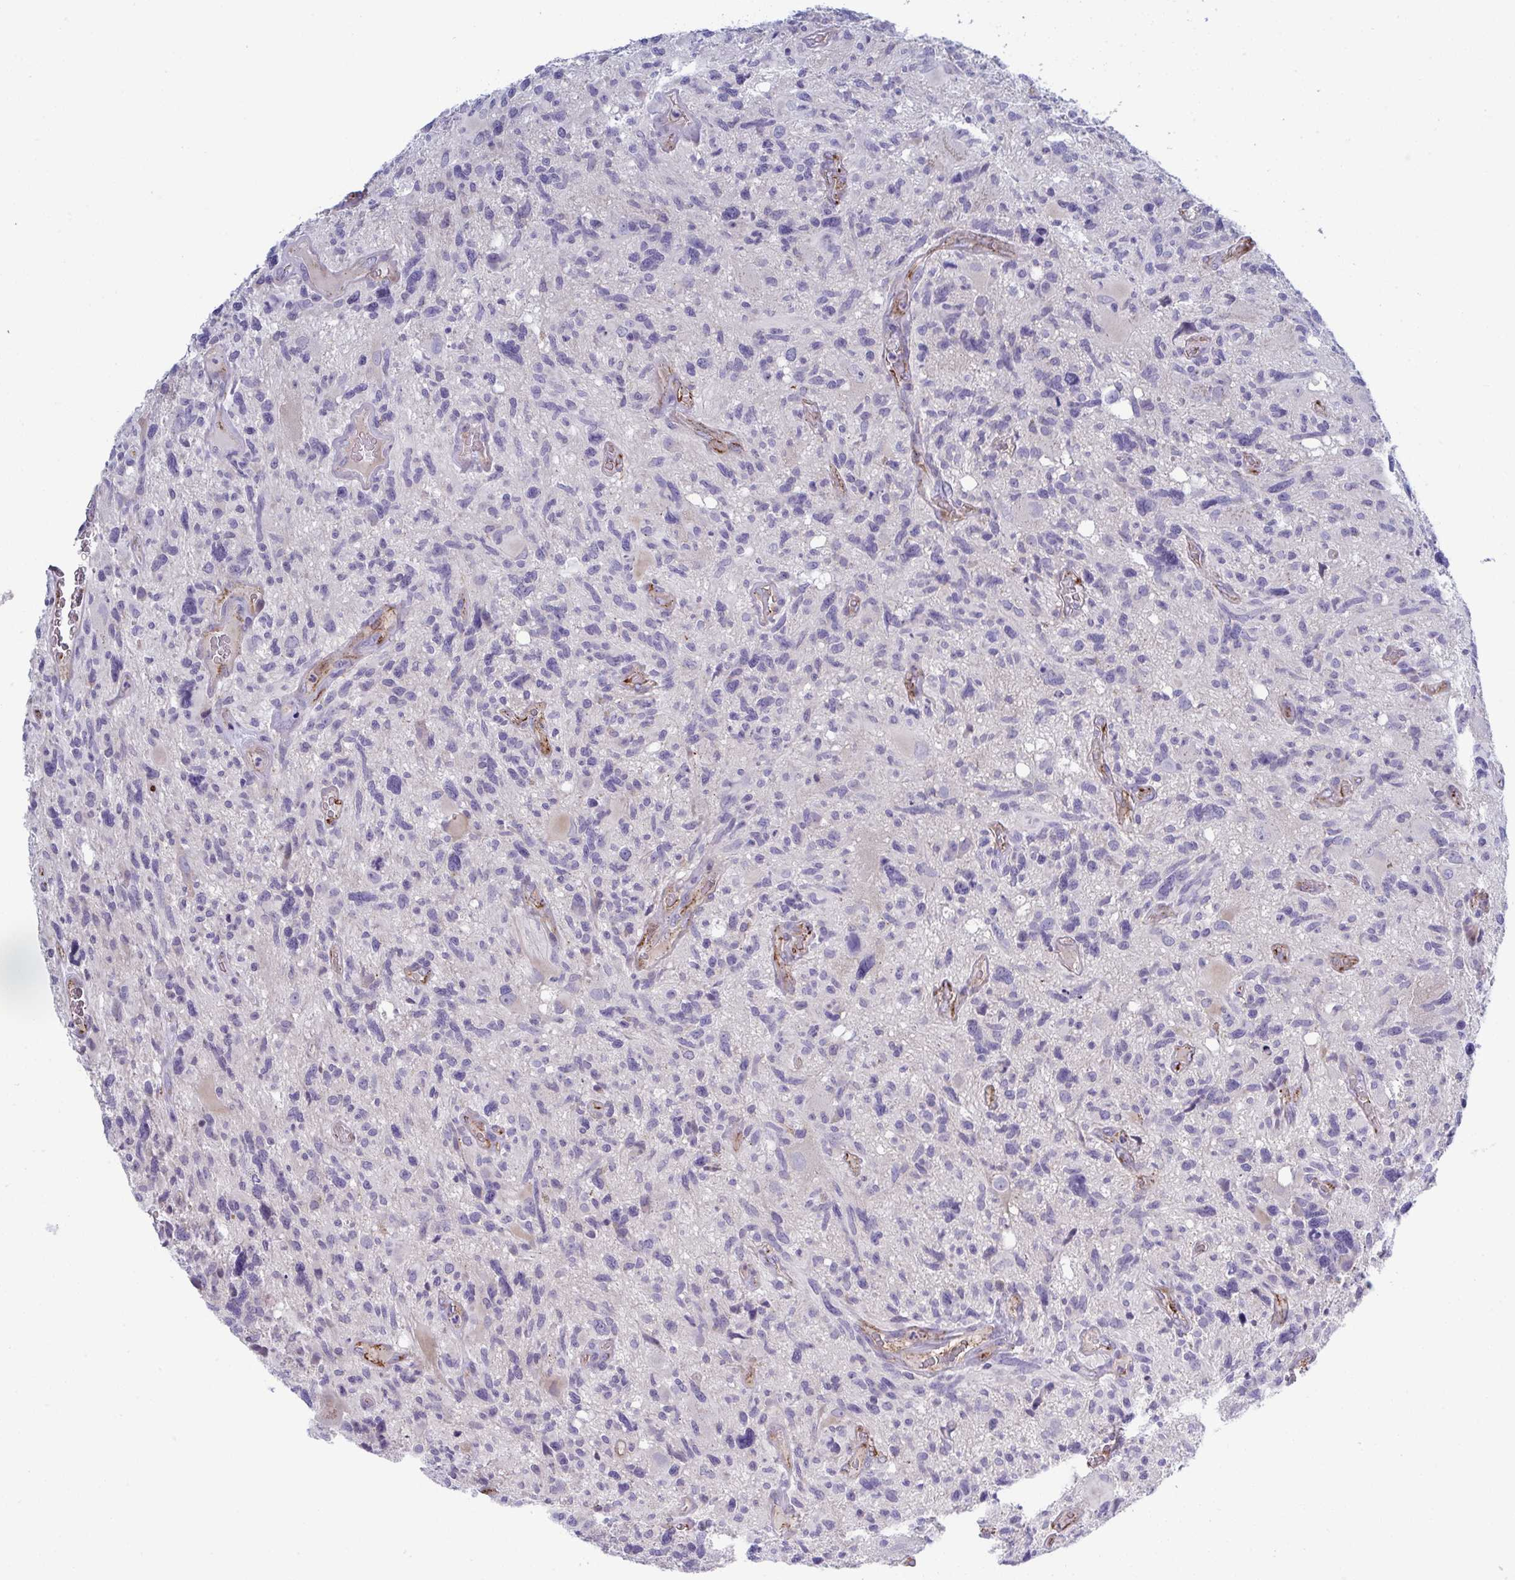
{"staining": {"intensity": "negative", "quantity": "none", "location": "none"}, "tissue": "glioma", "cell_type": "Tumor cells", "image_type": "cancer", "snomed": [{"axis": "morphology", "description": "Glioma, malignant, High grade"}, {"axis": "topography", "description": "Brain"}], "caption": "DAB (3,3'-diaminobenzidine) immunohistochemical staining of glioma exhibits no significant staining in tumor cells.", "gene": "TOR1AIP2", "patient": {"sex": "male", "age": 49}}